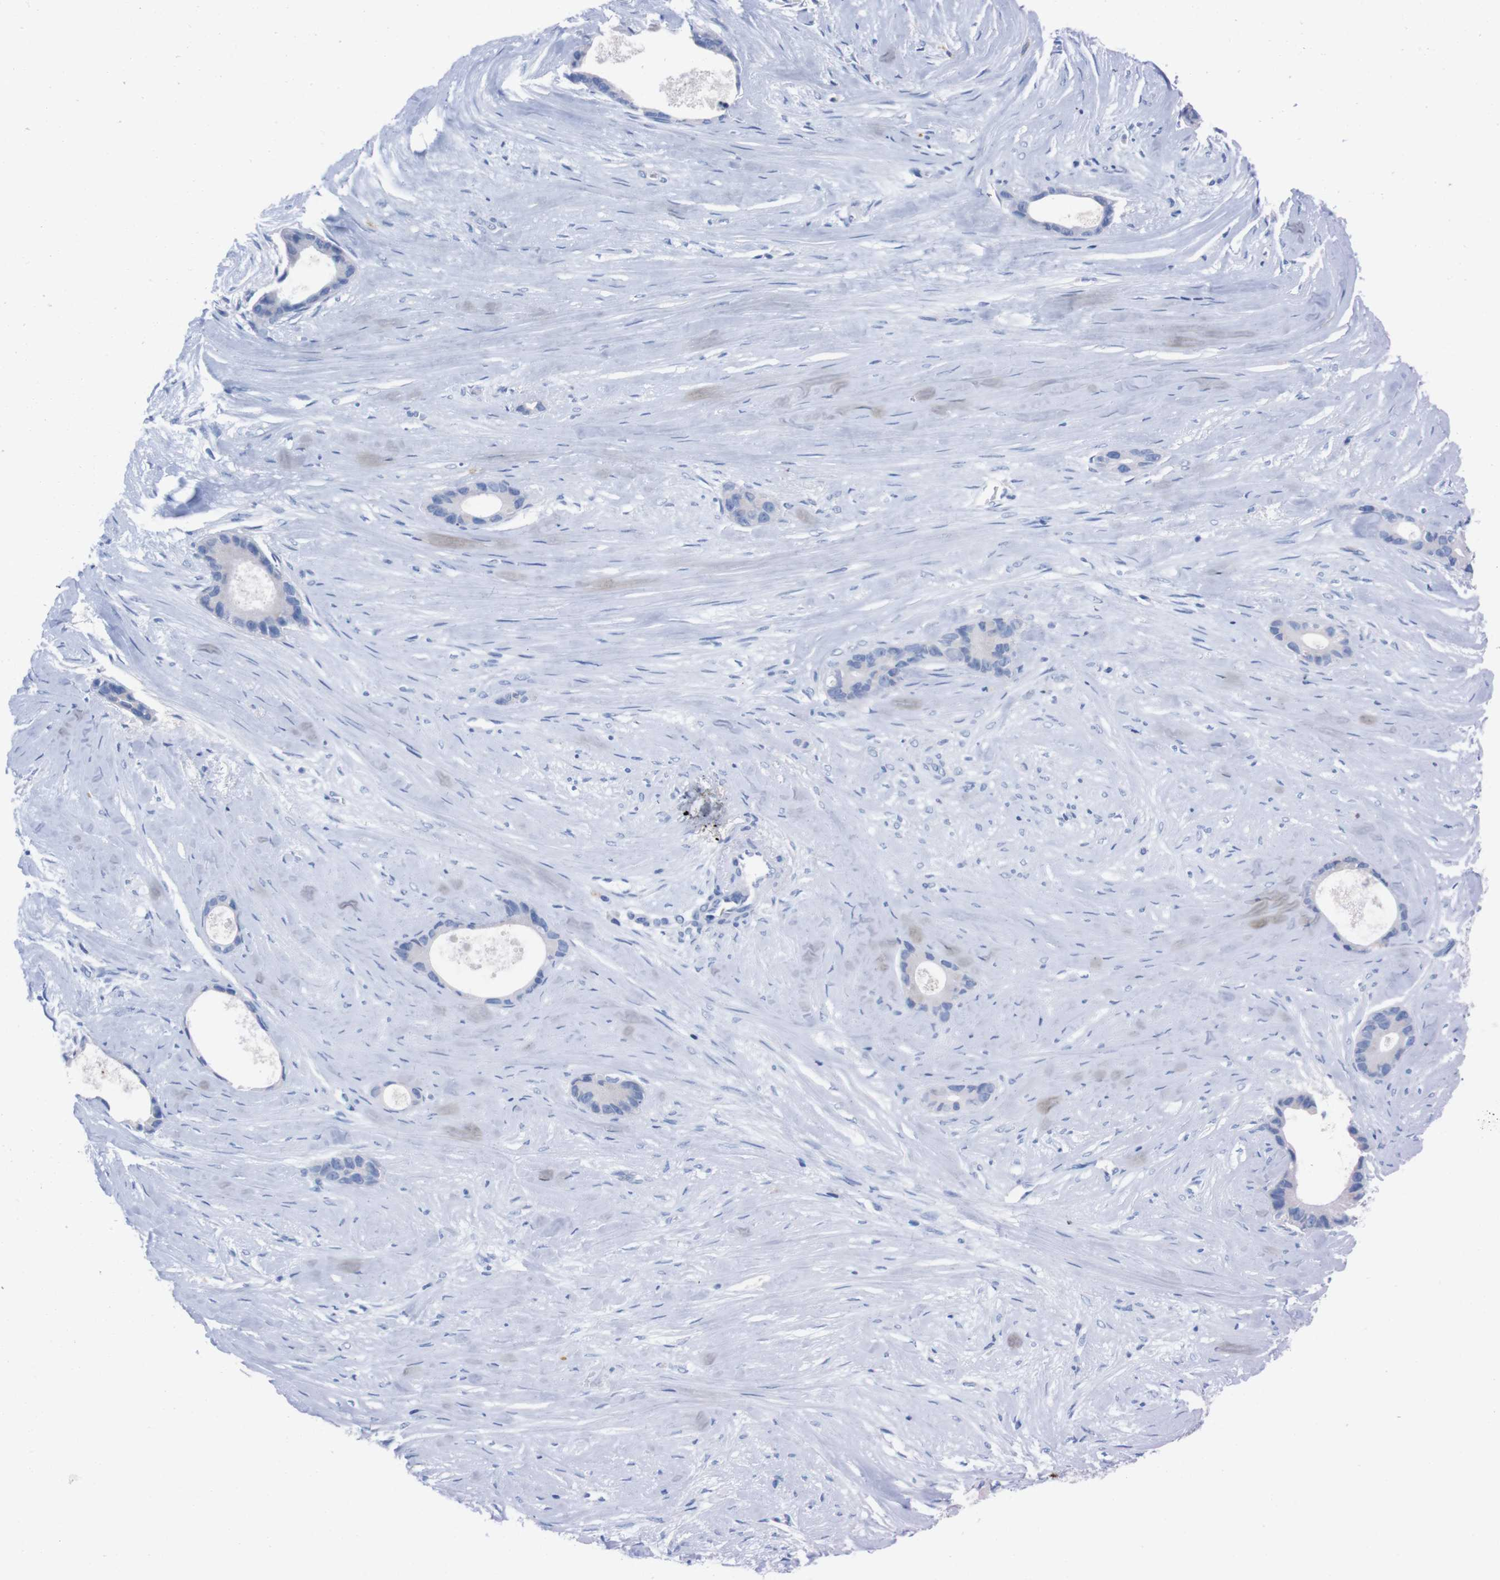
{"staining": {"intensity": "negative", "quantity": "none", "location": "none"}, "tissue": "liver cancer", "cell_type": "Tumor cells", "image_type": "cancer", "snomed": [{"axis": "morphology", "description": "Cholangiocarcinoma"}, {"axis": "topography", "description": "Liver"}], "caption": "Tumor cells are negative for protein expression in human liver cancer (cholangiocarcinoma). (Stains: DAB IHC with hematoxylin counter stain, Microscopy: brightfield microscopy at high magnification).", "gene": "TMEM243", "patient": {"sex": "female", "age": 55}}